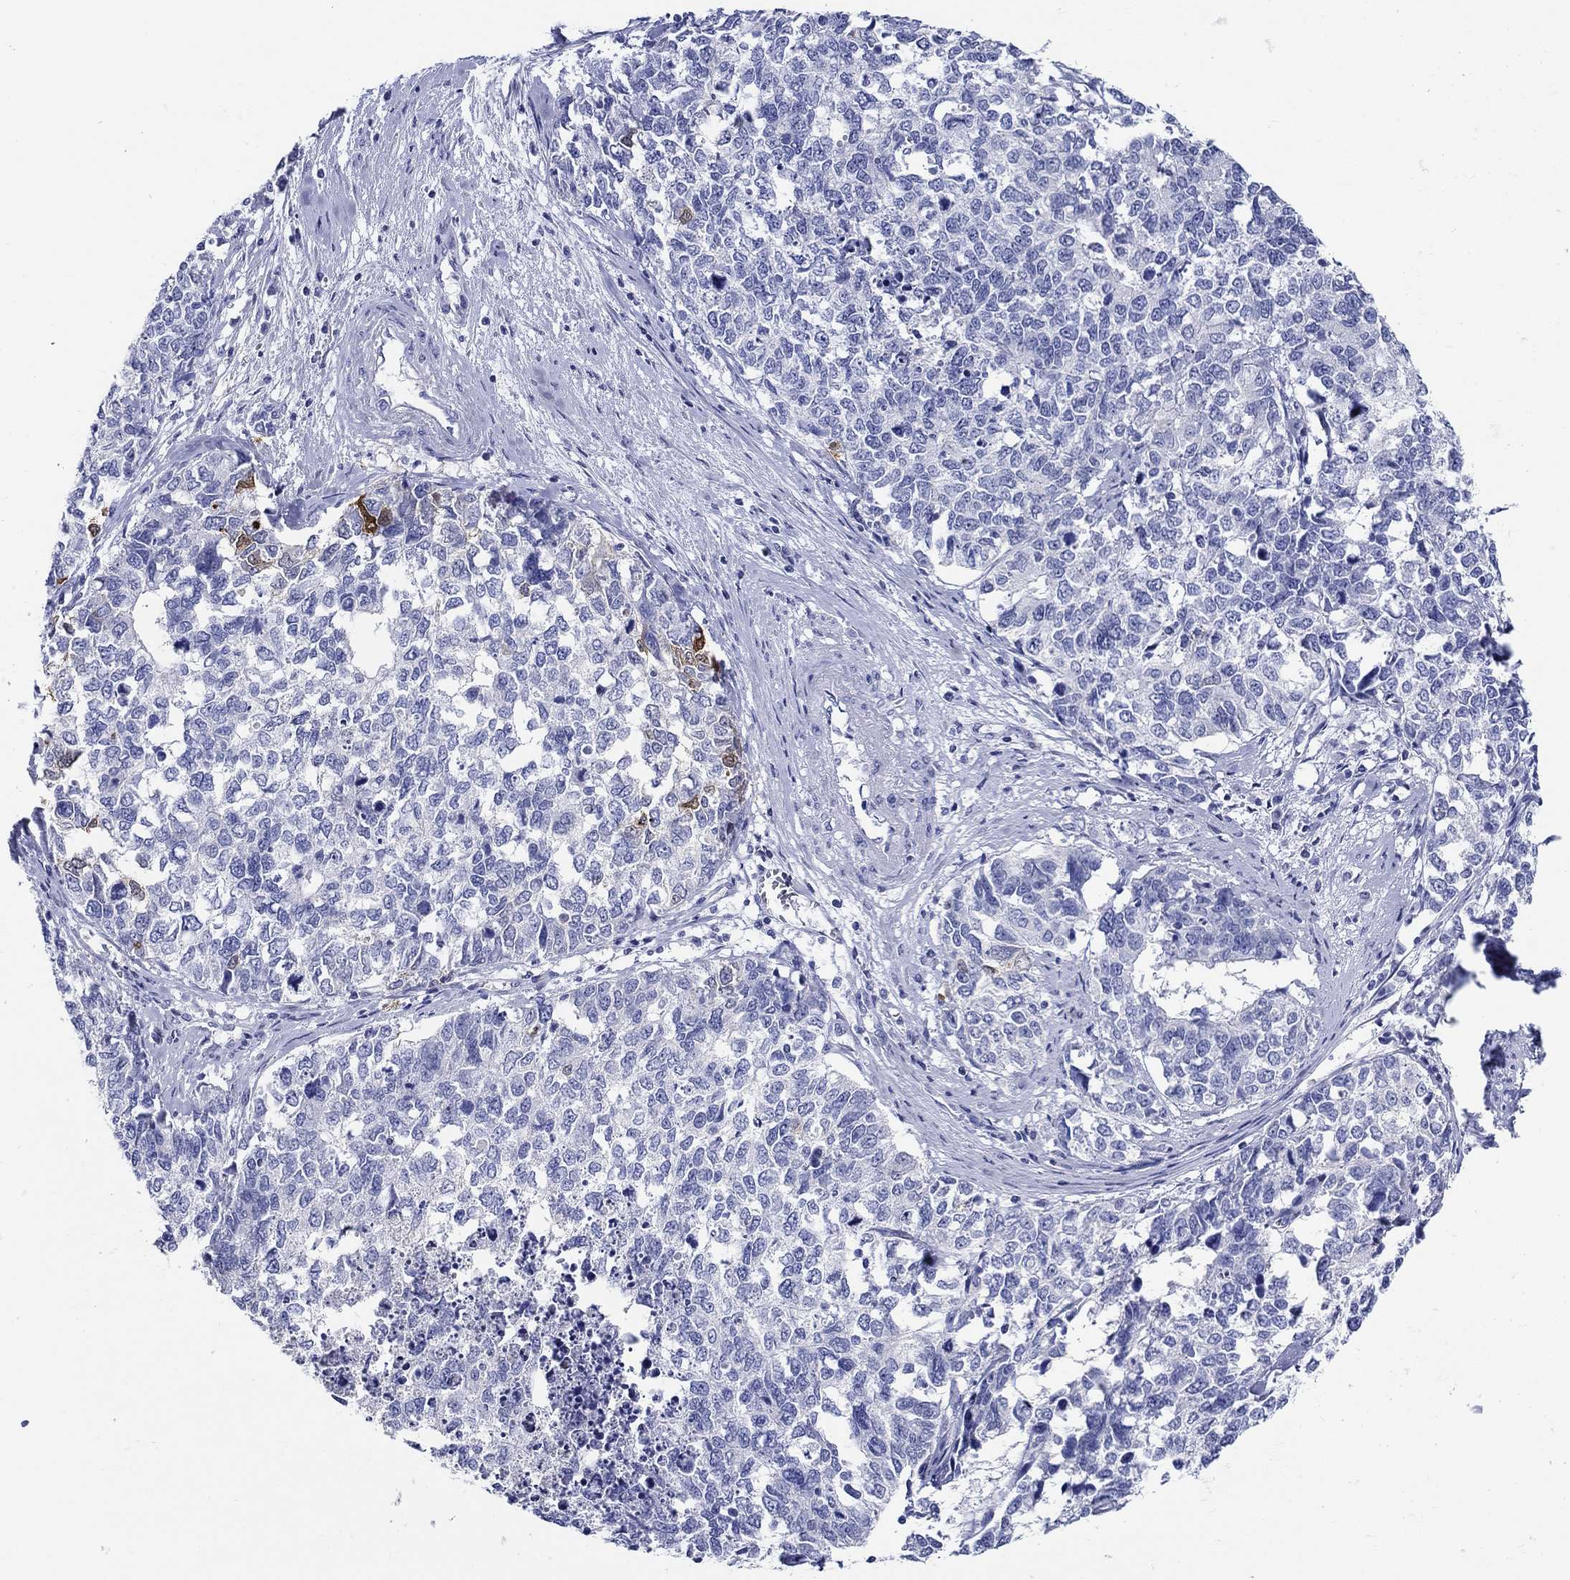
{"staining": {"intensity": "moderate", "quantity": "<25%", "location": "cytoplasmic/membranous"}, "tissue": "cervical cancer", "cell_type": "Tumor cells", "image_type": "cancer", "snomed": [{"axis": "morphology", "description": "Squamous cell carcinoma, NOS"}, {"axis": "topography", "description": "Cervix"}], "caption": "Immunohistochemistry photomicrograph of squamous cell carcinoma (cervical) stained for a protein (brown), which displays low levels of moderate cytoplasmic/membranous positivity in approximately <25% of tumor cells.", "gene": "CRYGS", "patient": {"sex": "female", "age": 63}}